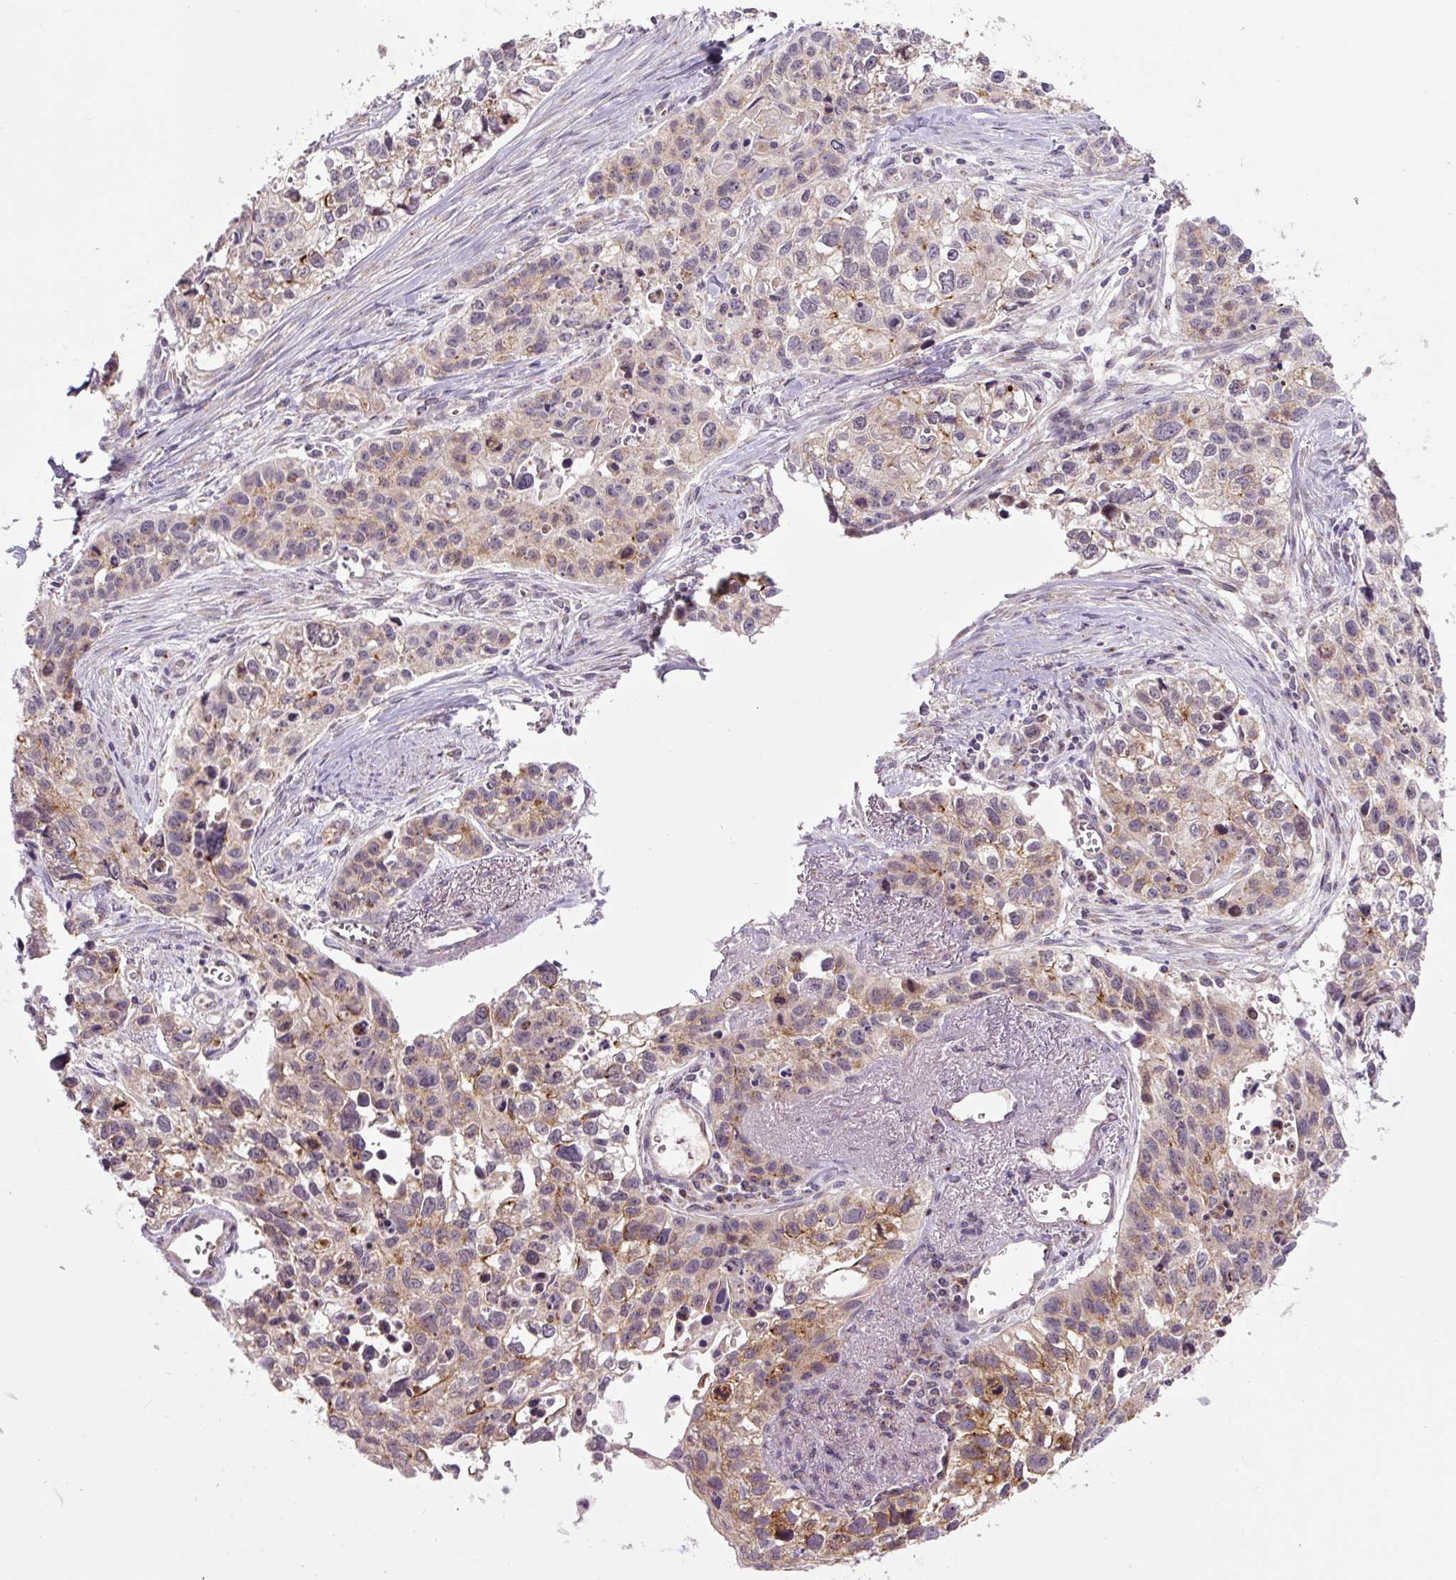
{"staining": {"intensity": "moderate", "quantity": "25%-75%", "location": "cytoplasmic/membranous"}, "tissue": "lung cancer", "cell_type": "Tumor cells", "image_type": "cancer", "snomed": [{"axis": "morphology", "description": "Squamous cell carcinoma, NOS"}, {"axis": "topography", "description": "Lung"}], "caption": "Brown immunohistochemical staining in squamous cell carcinoma (lung) exhibits moderate cytoplasmic/membranous positivity in approximately 25%-75% of tumor cells.", "gene": "PCM1", "patient": {"sex": "male", "age": 74}}